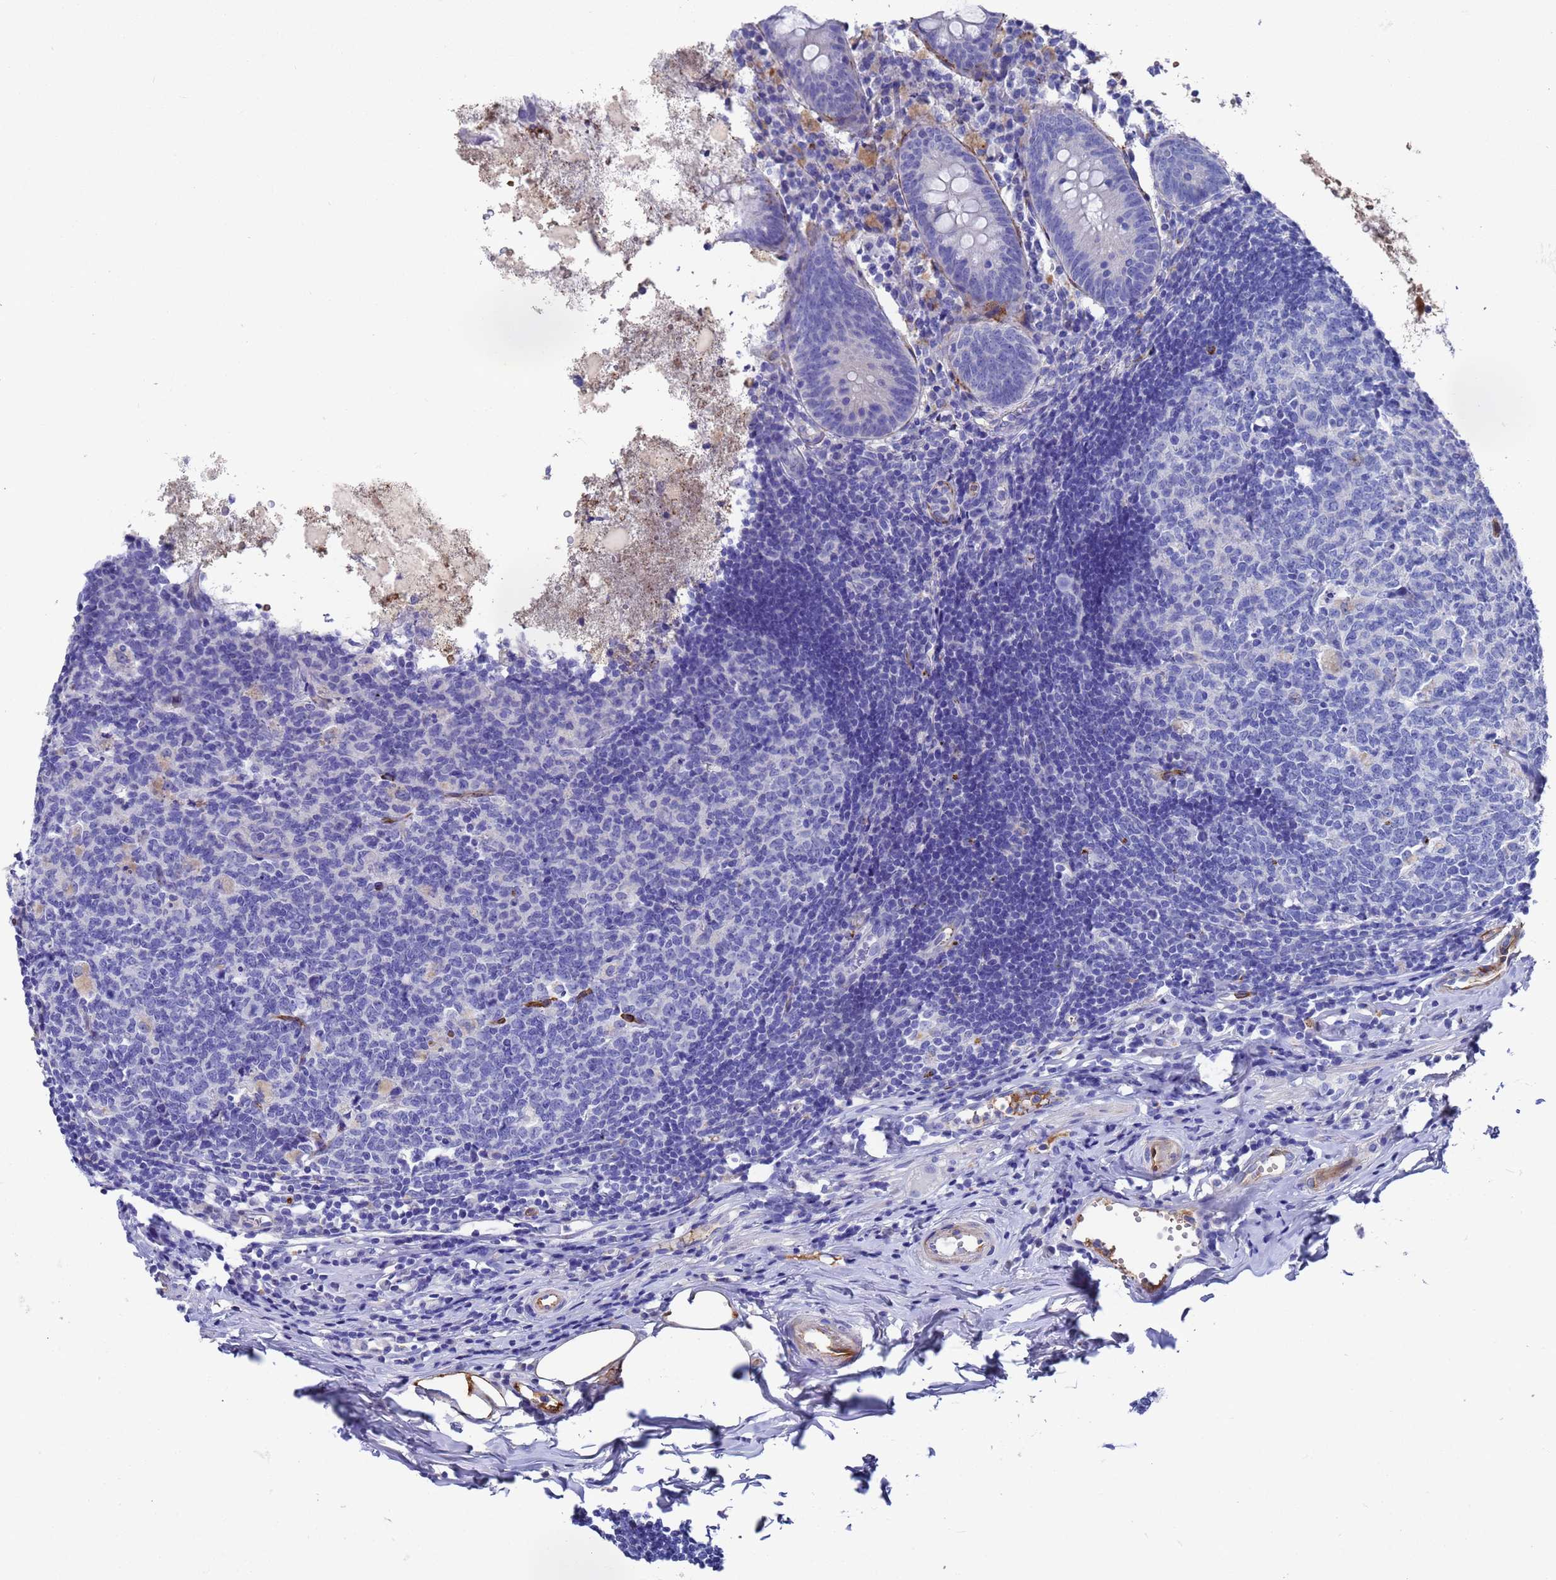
{"staining": {"intensity": "negative", "quantity": "none", "location": "none"}, "tissue": "appendix", "cell_type": "Glandular cells", "image_type": "normal", "snomed": [{"axis": "morphology", "description": "Normal tissue, NOS"}, {"axis": "topography", "description": "Appendix"}], "caption": "The image exhibits no significant expression in glandular cells of appendix.", "gene": "ADIPOQ", "patient": {"sex": "female", "age": 54}}